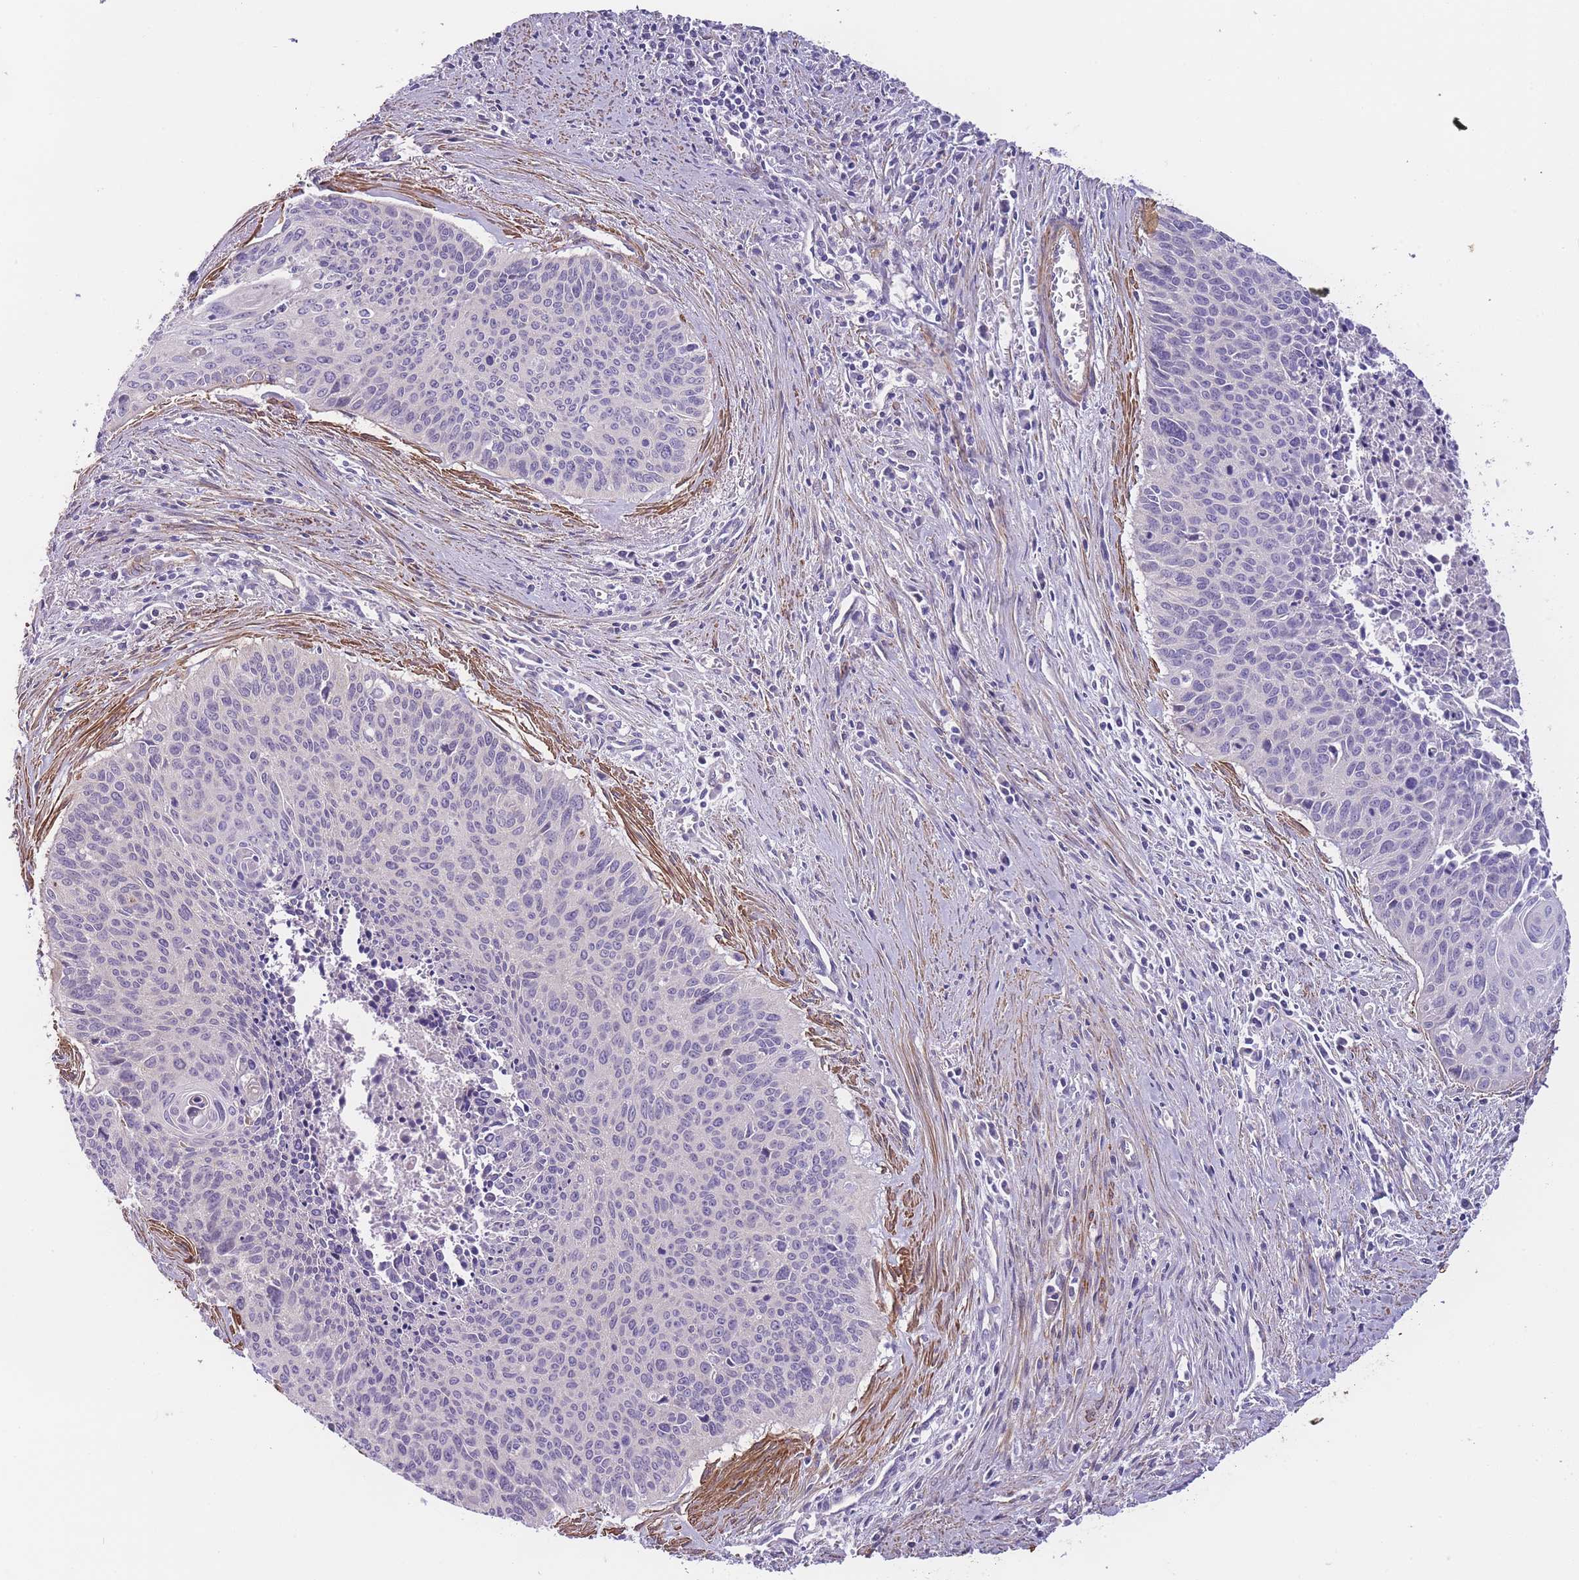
{"staining": {"intensity": "negative", "quantity": "none", "location": "none"}, "tissue": "cervical cancer", "cell_type": "Tumor cells", "image_type": "cancer", "snomed": [{"axis": "morphology", "description": "Squamous cell carcinoma, NOS"}, {"axis": "topography", "description": "Cervix"}], "caption": "Cervical cancer (squamous cell carcinoma) was stained to show a protein in brown. There is no significant positivity in tumor cells.", "gene": "FAM124A", "patient": {"sex": "female", "age": 55}}